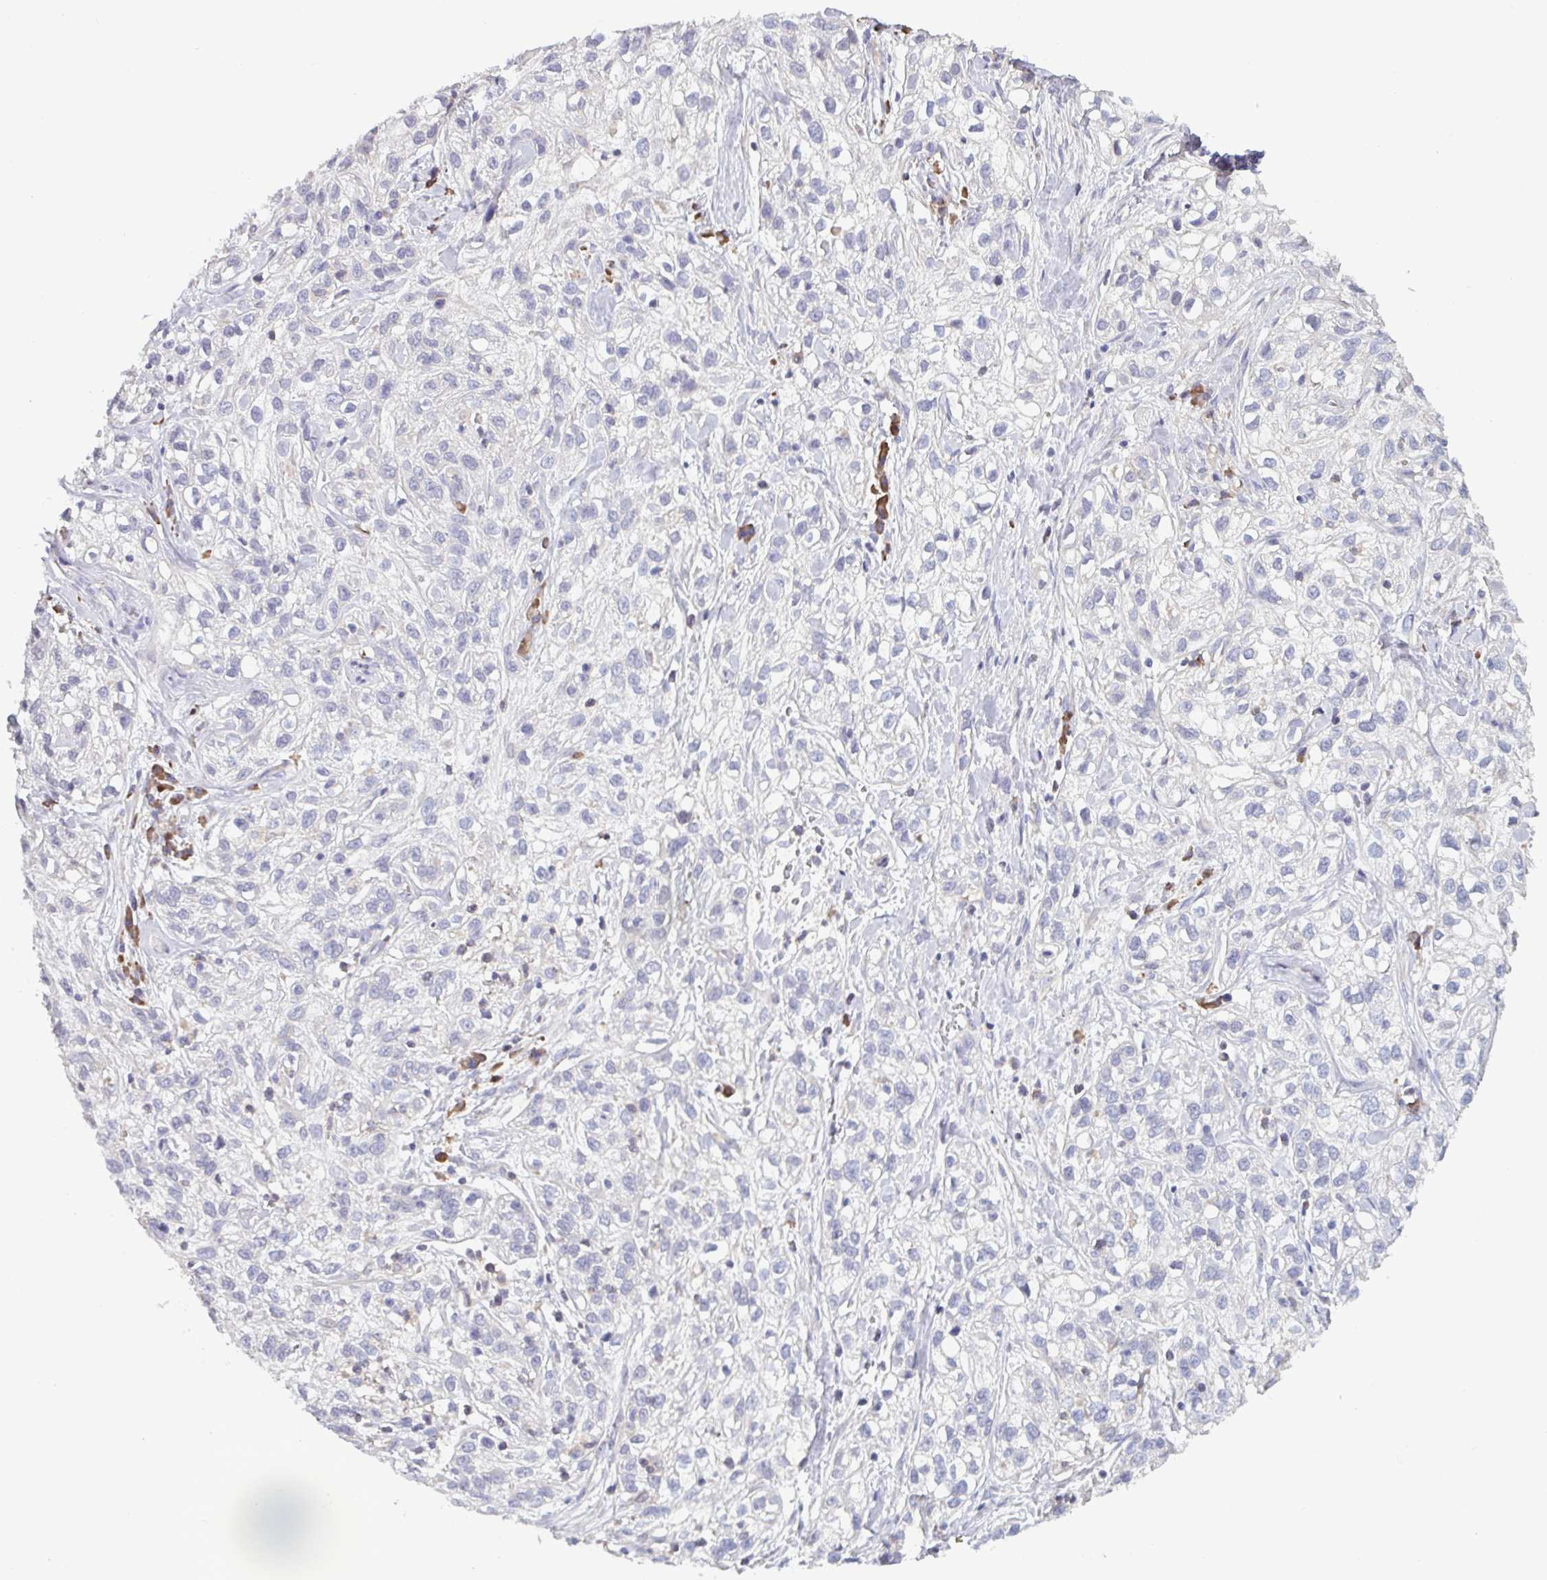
{"staining": {"intensity": "negative", "quantity": "none", "location": "none"}, "tissue": "skin cancer", "cell_type": "Tumor cells", "image_type": "cancer", "snomed": [{"axis": "morphology", "description": "Squamous cell carcinoma, NOS"}, {"axis": "topography", "description": "Skin"}], "caption": "A micrograph of human skin cancer is negative for staining in tumor cells.", "gene": "CD1E", "patient": {"sex": "male", "age": 82}}